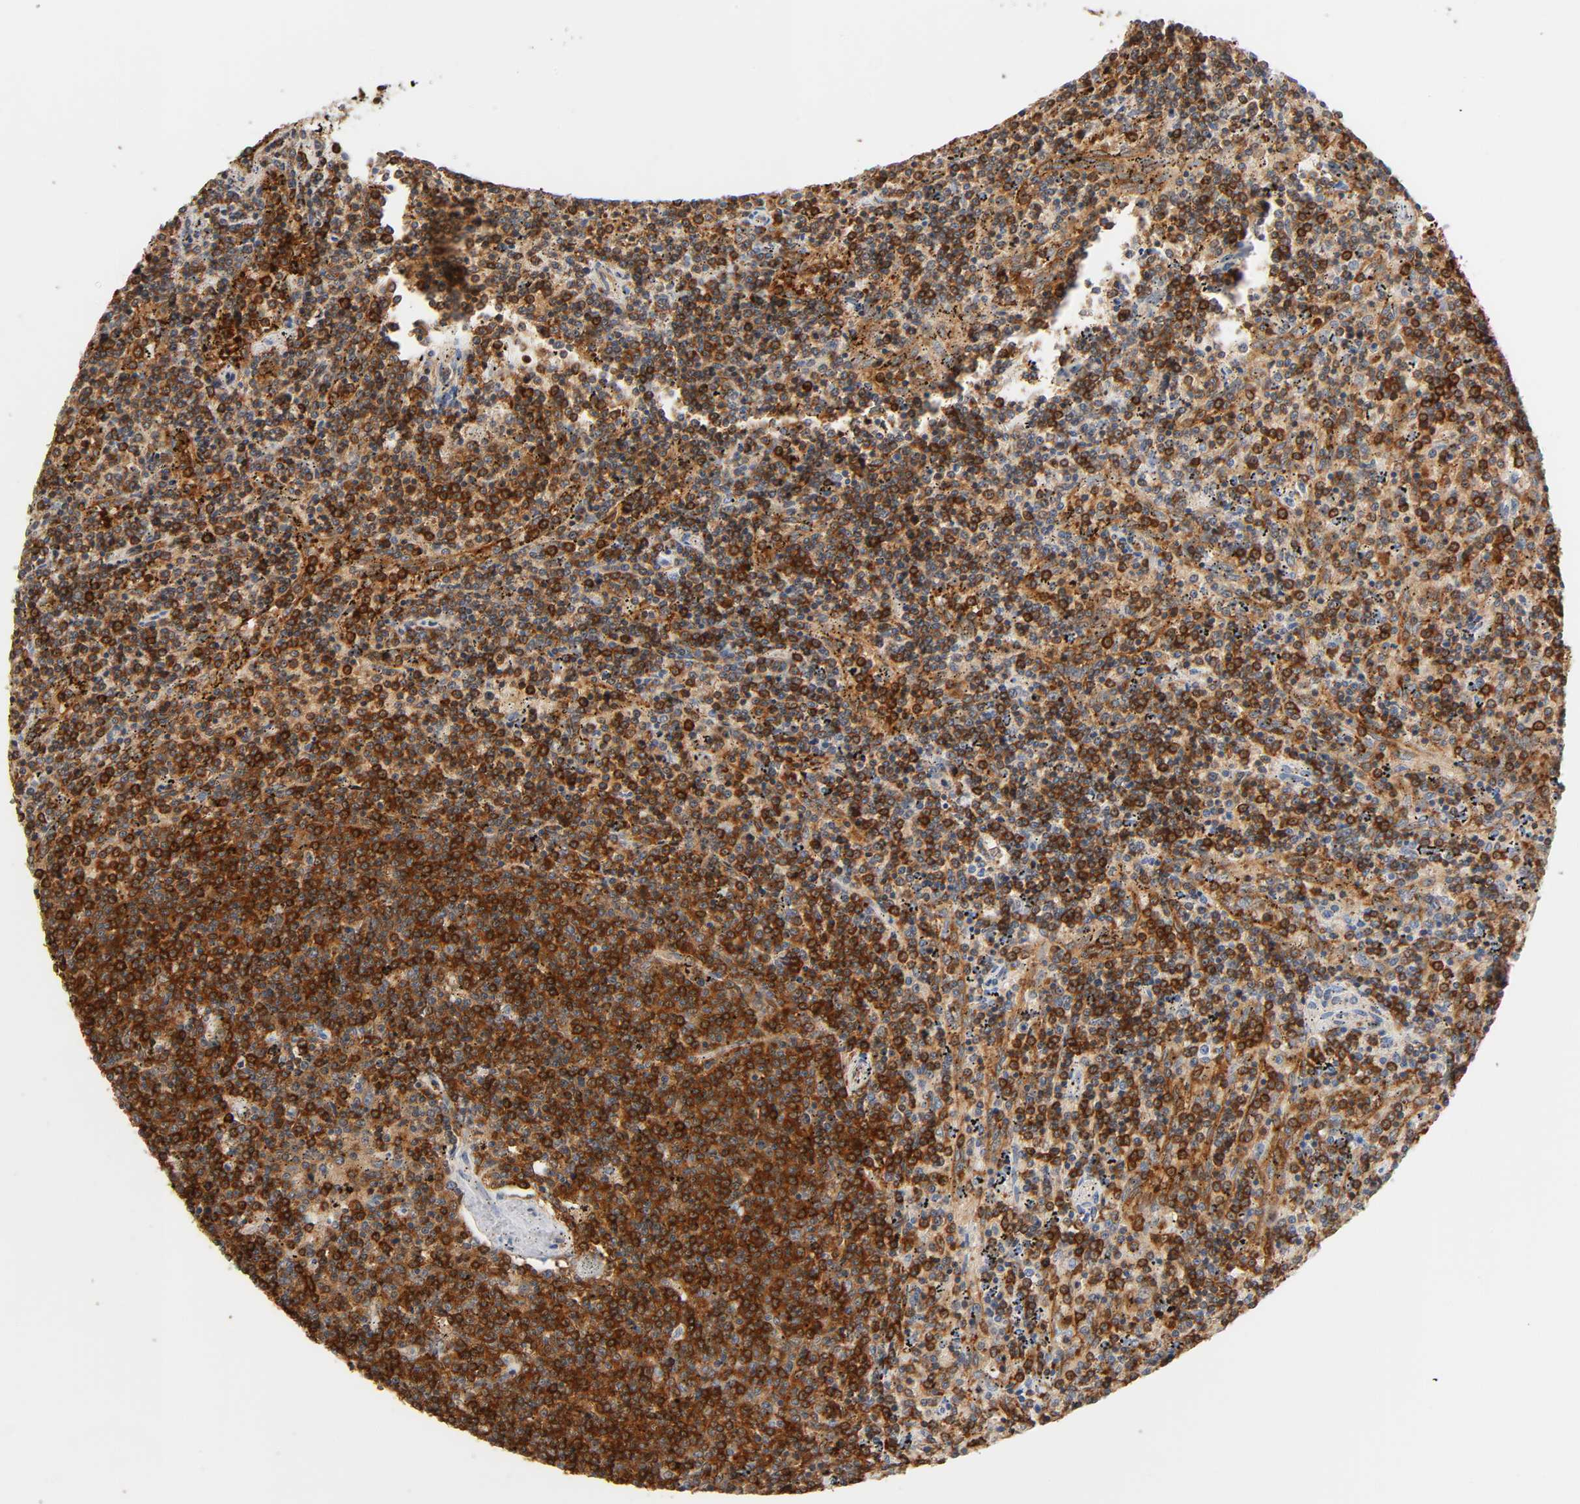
{"staining": {"intensity": "strong", "quantity": ">75%", "location": "cytoplasmic/membranous"}, "tissue": "lymphoma", "cell_type": "Tumor cells", "image_type": "cancer", "snomed": [{"axis": "morphology", "description": "Malignant lymphoma, non-Hodgkin's type, Low grade"}, {"axis": "topography", "description": "Spleen"}], "caption": "A photomicrograph of human low-grade malignant lymphoma, non-Hodgkin's type stained for a protein shows strong cytoplasmic/membranous brown staining in tumor cells.", "gene": "BIN1", "patient": {"sex": "female", "age": 50}}